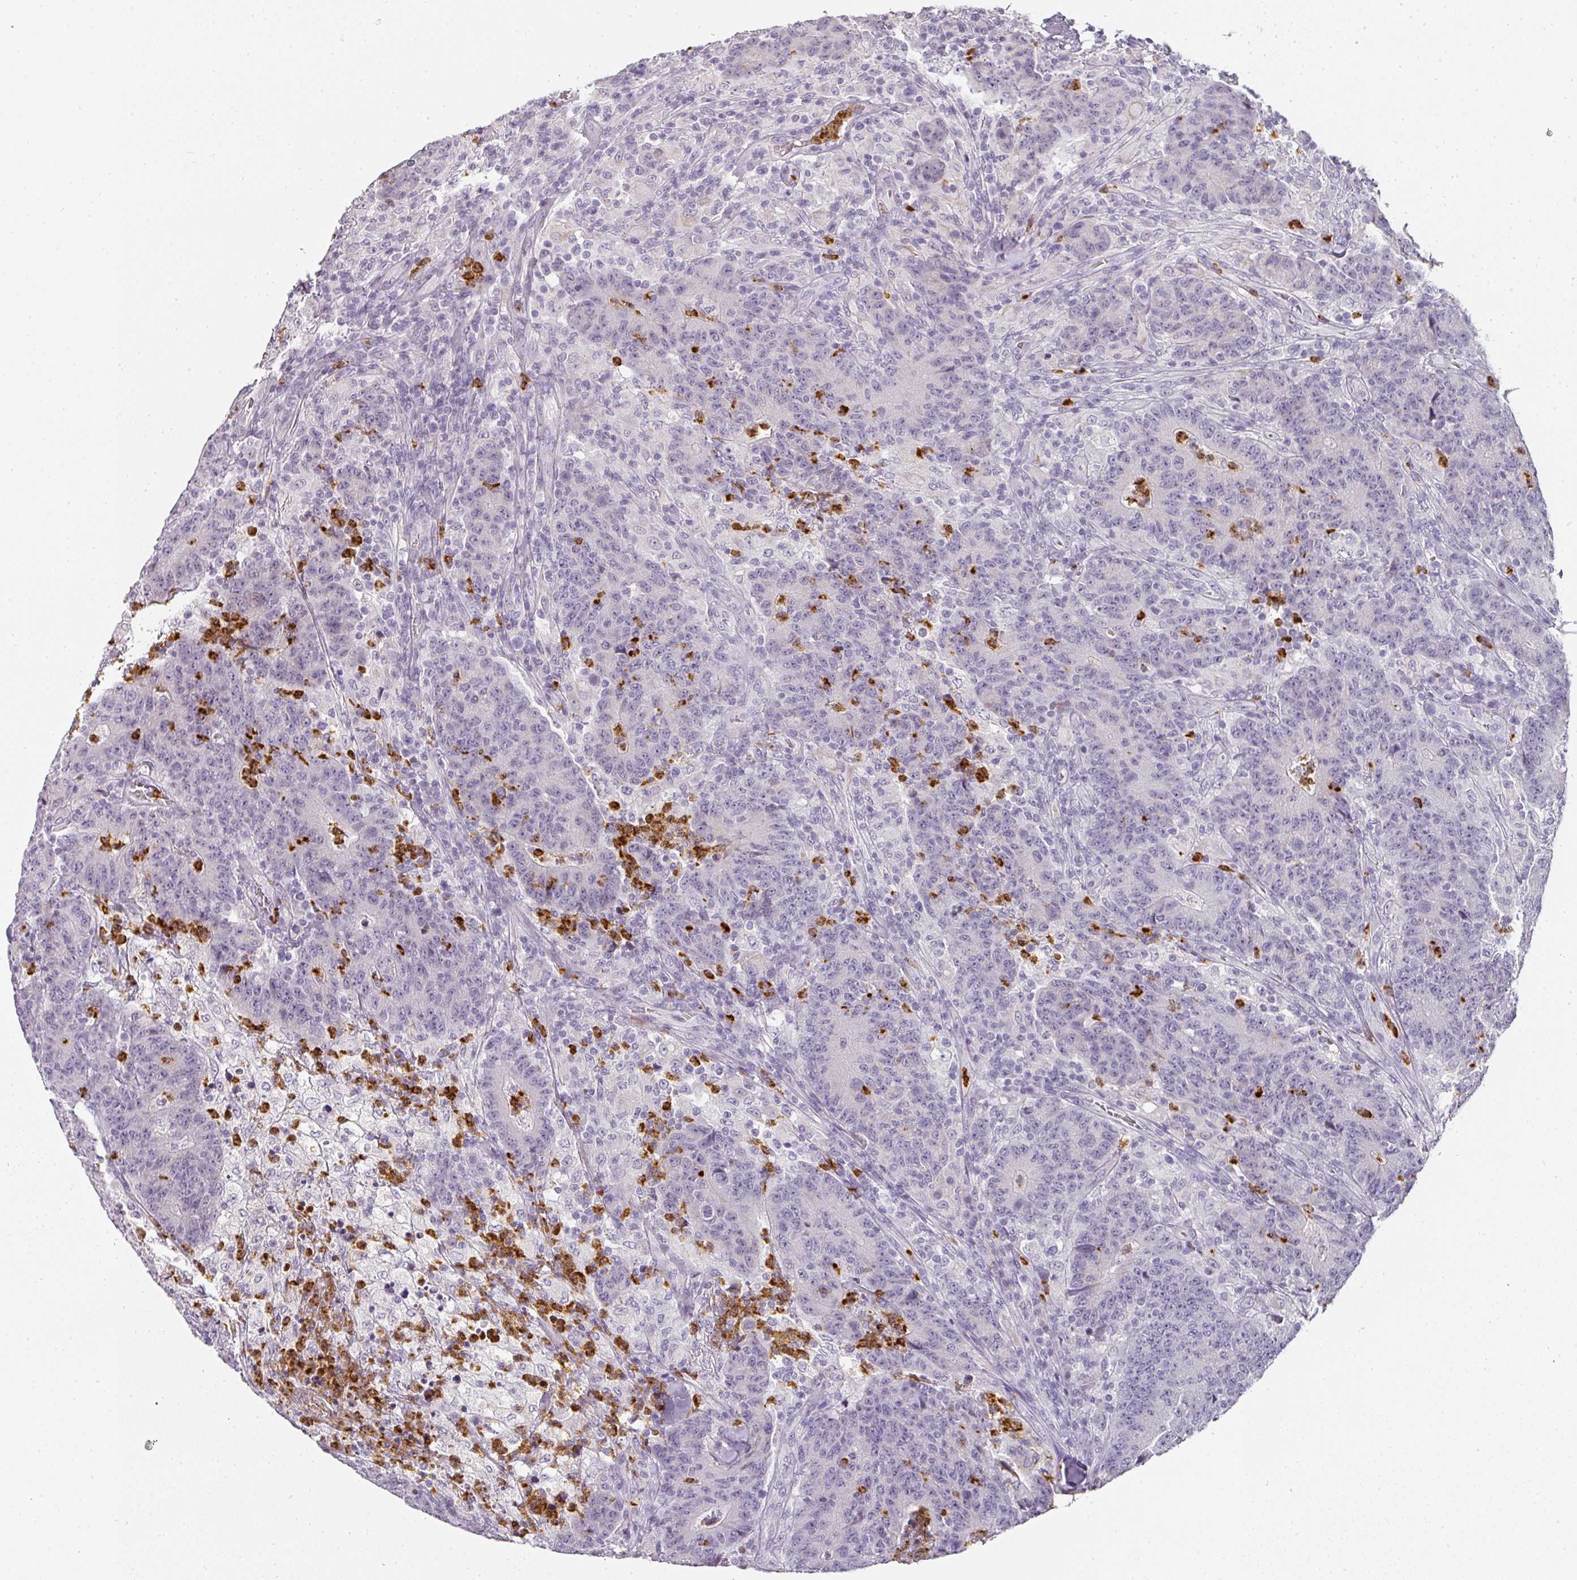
{"staining": {"intensity": "negative", "quantity": "none", "location": "none"}, "tissue": "colorectal cancer", "cell_type": "Tumor cells", "image_type": "cancer", "snomed": [{"axis": "morphology", "description": "Adenocarcinoma, NOS"}, {"axis": "topography", "description": "Colon"}], "caption": "Colorectal cancer (adenocarcinoma) was stained to show a protein in brown. There is no significant positivity in tumor cells.", "gene": "CAMP", "patient": {"sex": "female", "age": 75}}